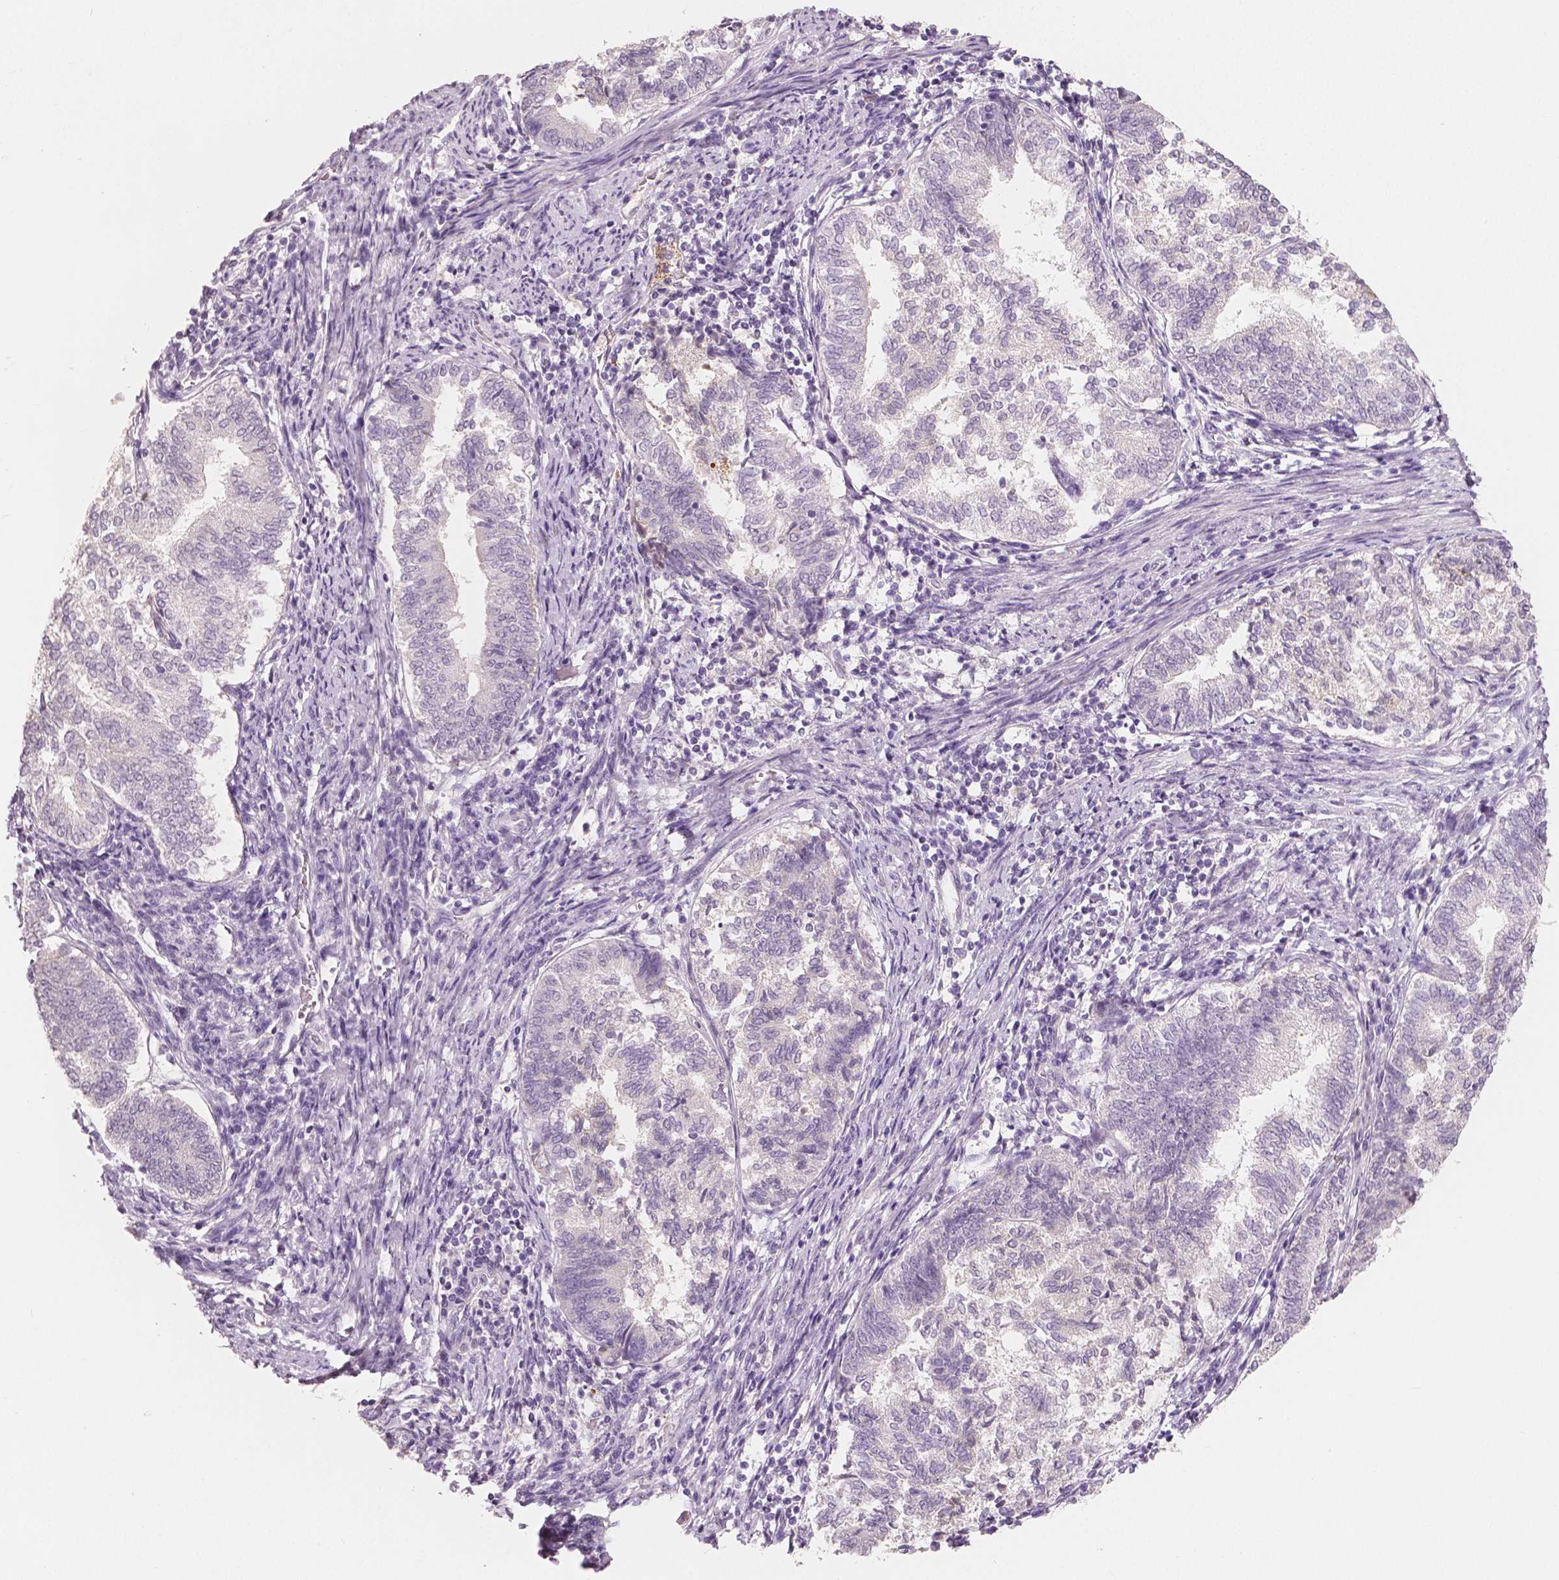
{"staining": {"intensity": "negative", "quantity": "none", "location": "none"}, "tissue": "endometrial cancer", "cell_type": "Tumor cells", "image_type": "cancer", "snomed": [{"axis": "morphology", "description": "Adenocarcinoma, NOS"}, {"axis": "topography", "description": "Endometrium"}], "caption": "IHC of human adenocarcinoma (endometrial) shows no expression in tumor cells. The staining is performed using DAB (3,3'-diaminobenzidine) brown chromogen with nuclei counter-stained in using hematoxylin.", "gene": "APOA4", "patient": {"sex": "female", "age": 65}}